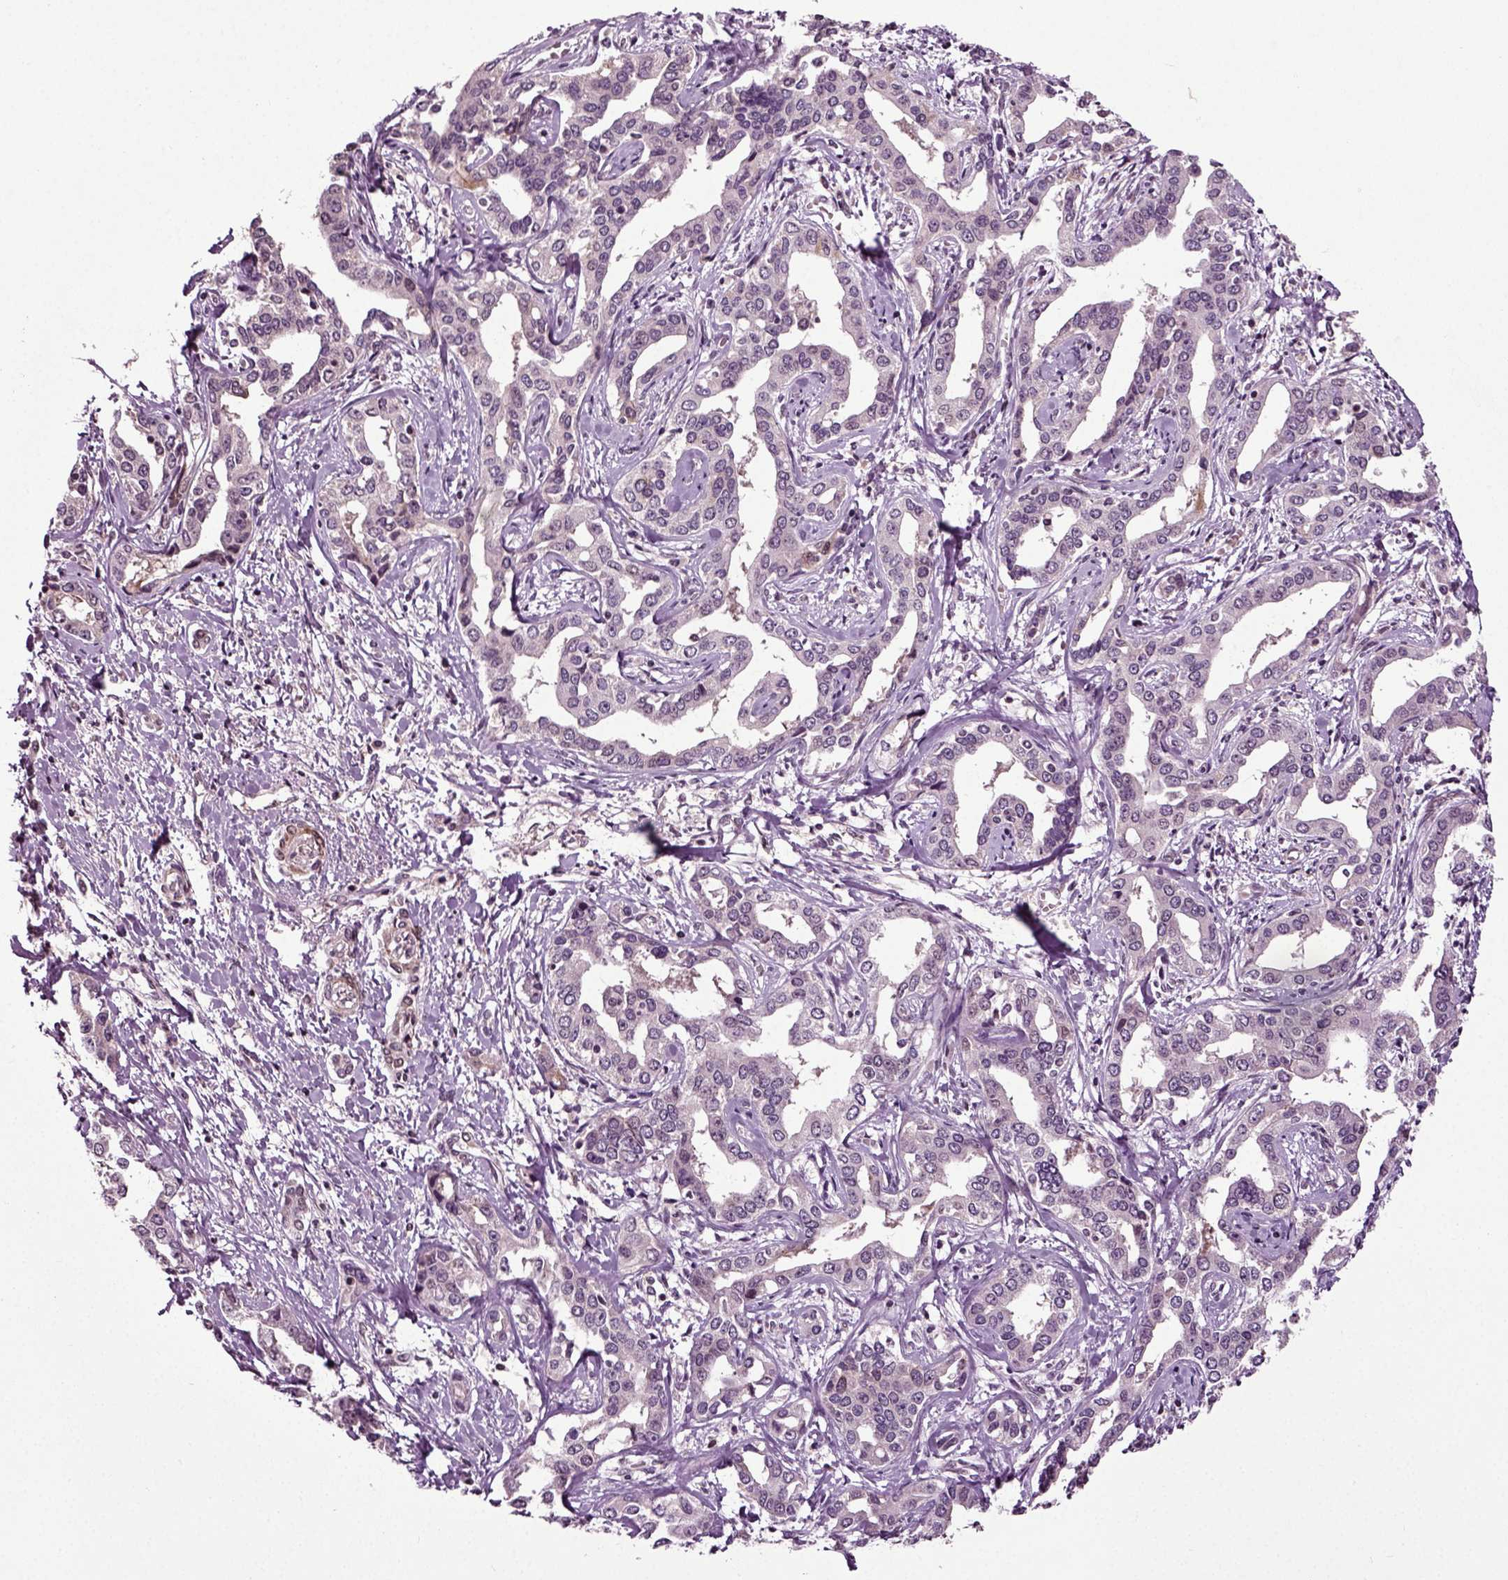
{"staining": {"intensity": "negative", "quantity": "none", "location": "none"}, "tissue": "liver cancer", "cell_type": "Tumor cells", "image_type": "cancer", "snomed": [{"axis": "morphology", "description": "Cholangiocarcinoma"}, {"axis": "topography", "description": "Liver"}], "caption": "Immunohistochemistry (IHC) of liver cancer demonstrates no positivity in tumor cells.", "gene": "KNSTRN", "patient": {"sex": "male", "age": 59}}